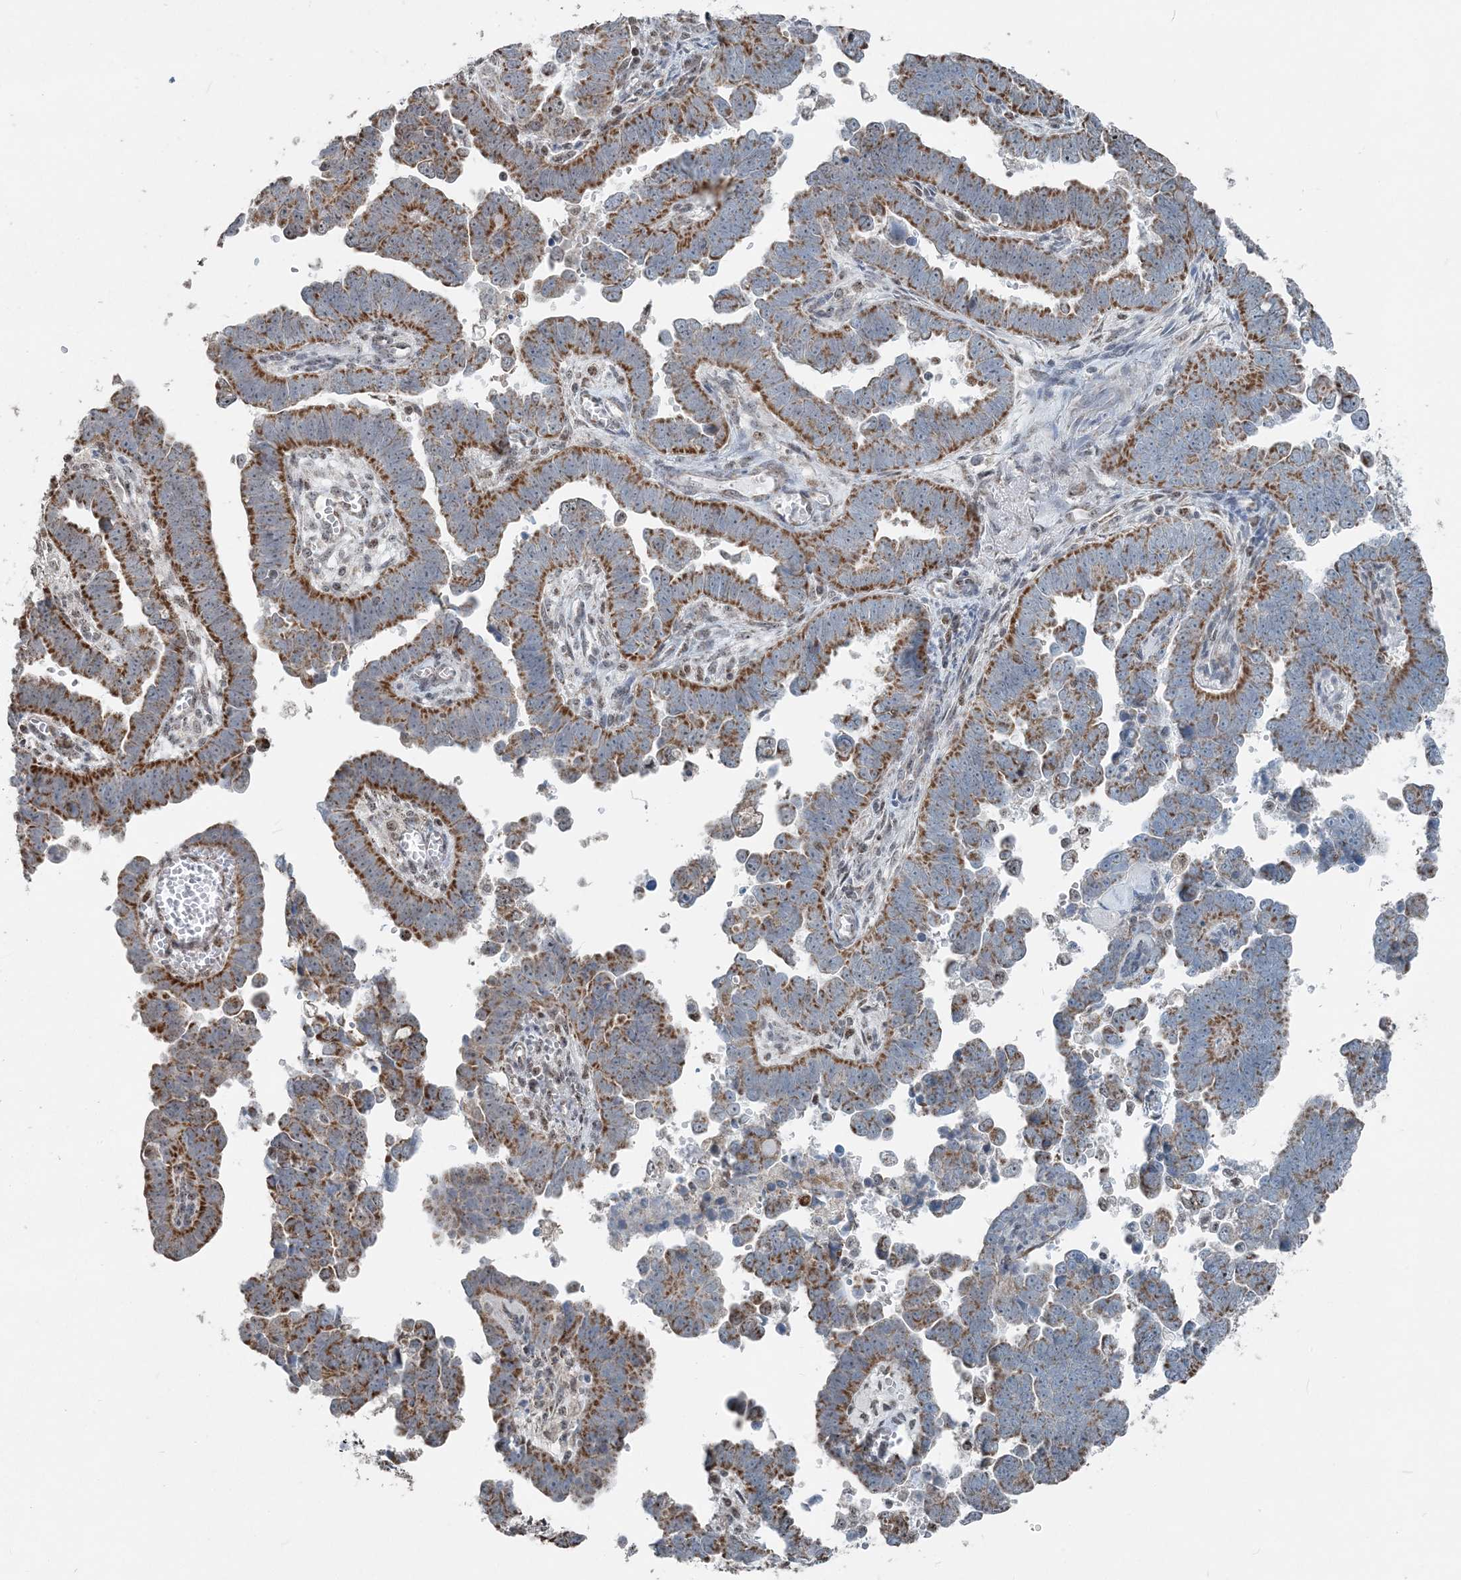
{"staining": {"intensity": "strong", "quantity": ">75%", "location": "cytoplasmic/membranous"}, "tissue": "endometrial cancer", "cell_type": "Tumor cells", "image_type": "cancer", "snomed": [{"axis": "morphology", "description": "Adenocarcinoma, NOS"}, {"axis": "topography", "description": "Endometrium"}], "caption": "Strong cytoplasmic/membranous protein expression is seen in approximately >75% of tumor cells in endometrial adenocarcinoma.", "gene": "SUCLG1", "patient": {"sex": "female", "age": 75}}